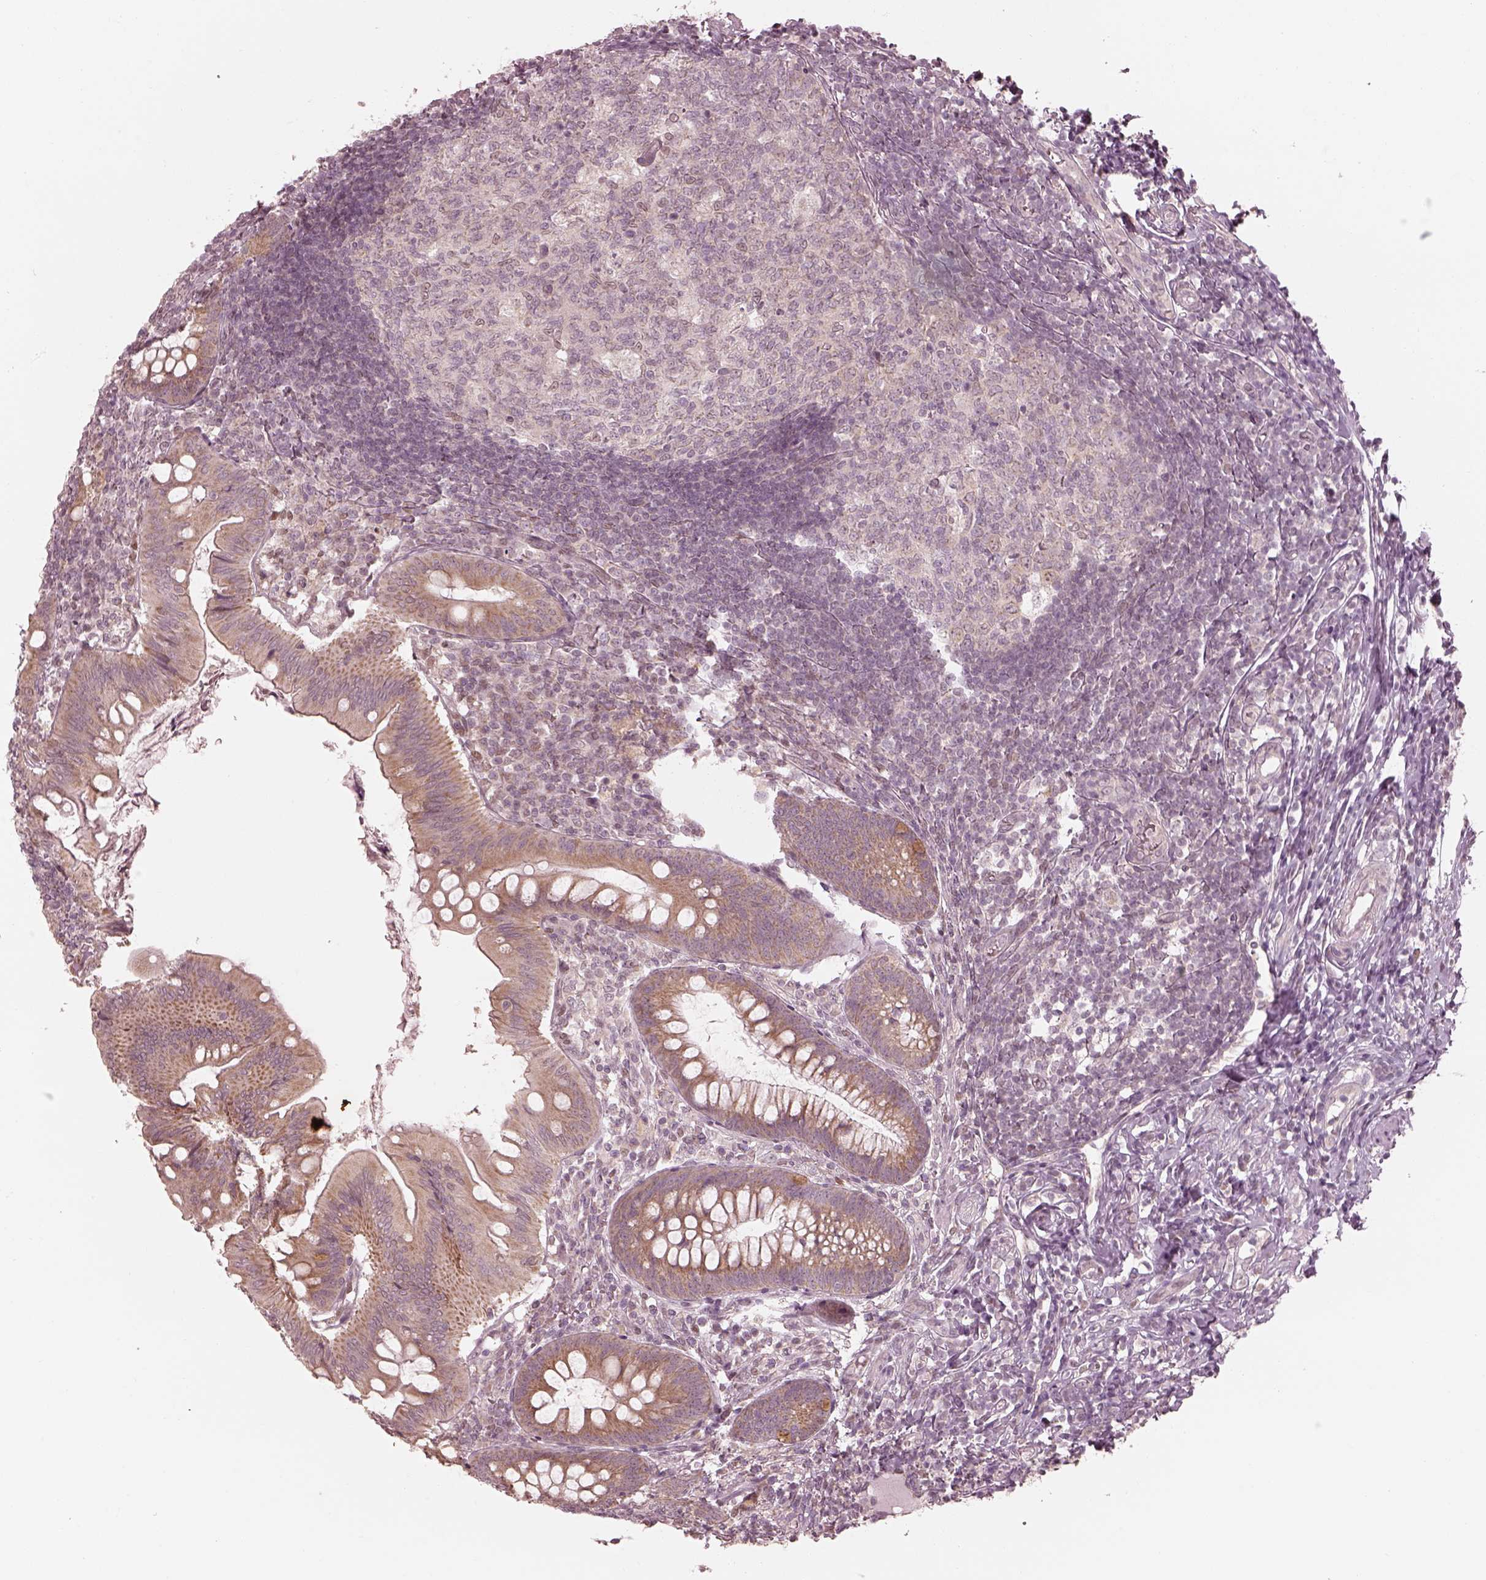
{"staining": {"intensity": "weak", "quantity": ">75%", "location": "cytoplasmic/membranous"}, "tissue": "appendix", "cell_type": "Glandular cells", "image_type": "normal", "snomed": [{"axis": "morphology", "description": "Normal tissue, NOS"}, {"axis": "morphology", "description": "Inflammation, NOS"}, {"axis": "topography", "description": "Appendix"}], "caption": "Weak cytoplasmic/membranous staining for a protein is appreciated in approximately >75% of glandular cells of benign appendix using IHC.", "gene": "IQCB1", "patient": {"sex": "male", "age": 16}}